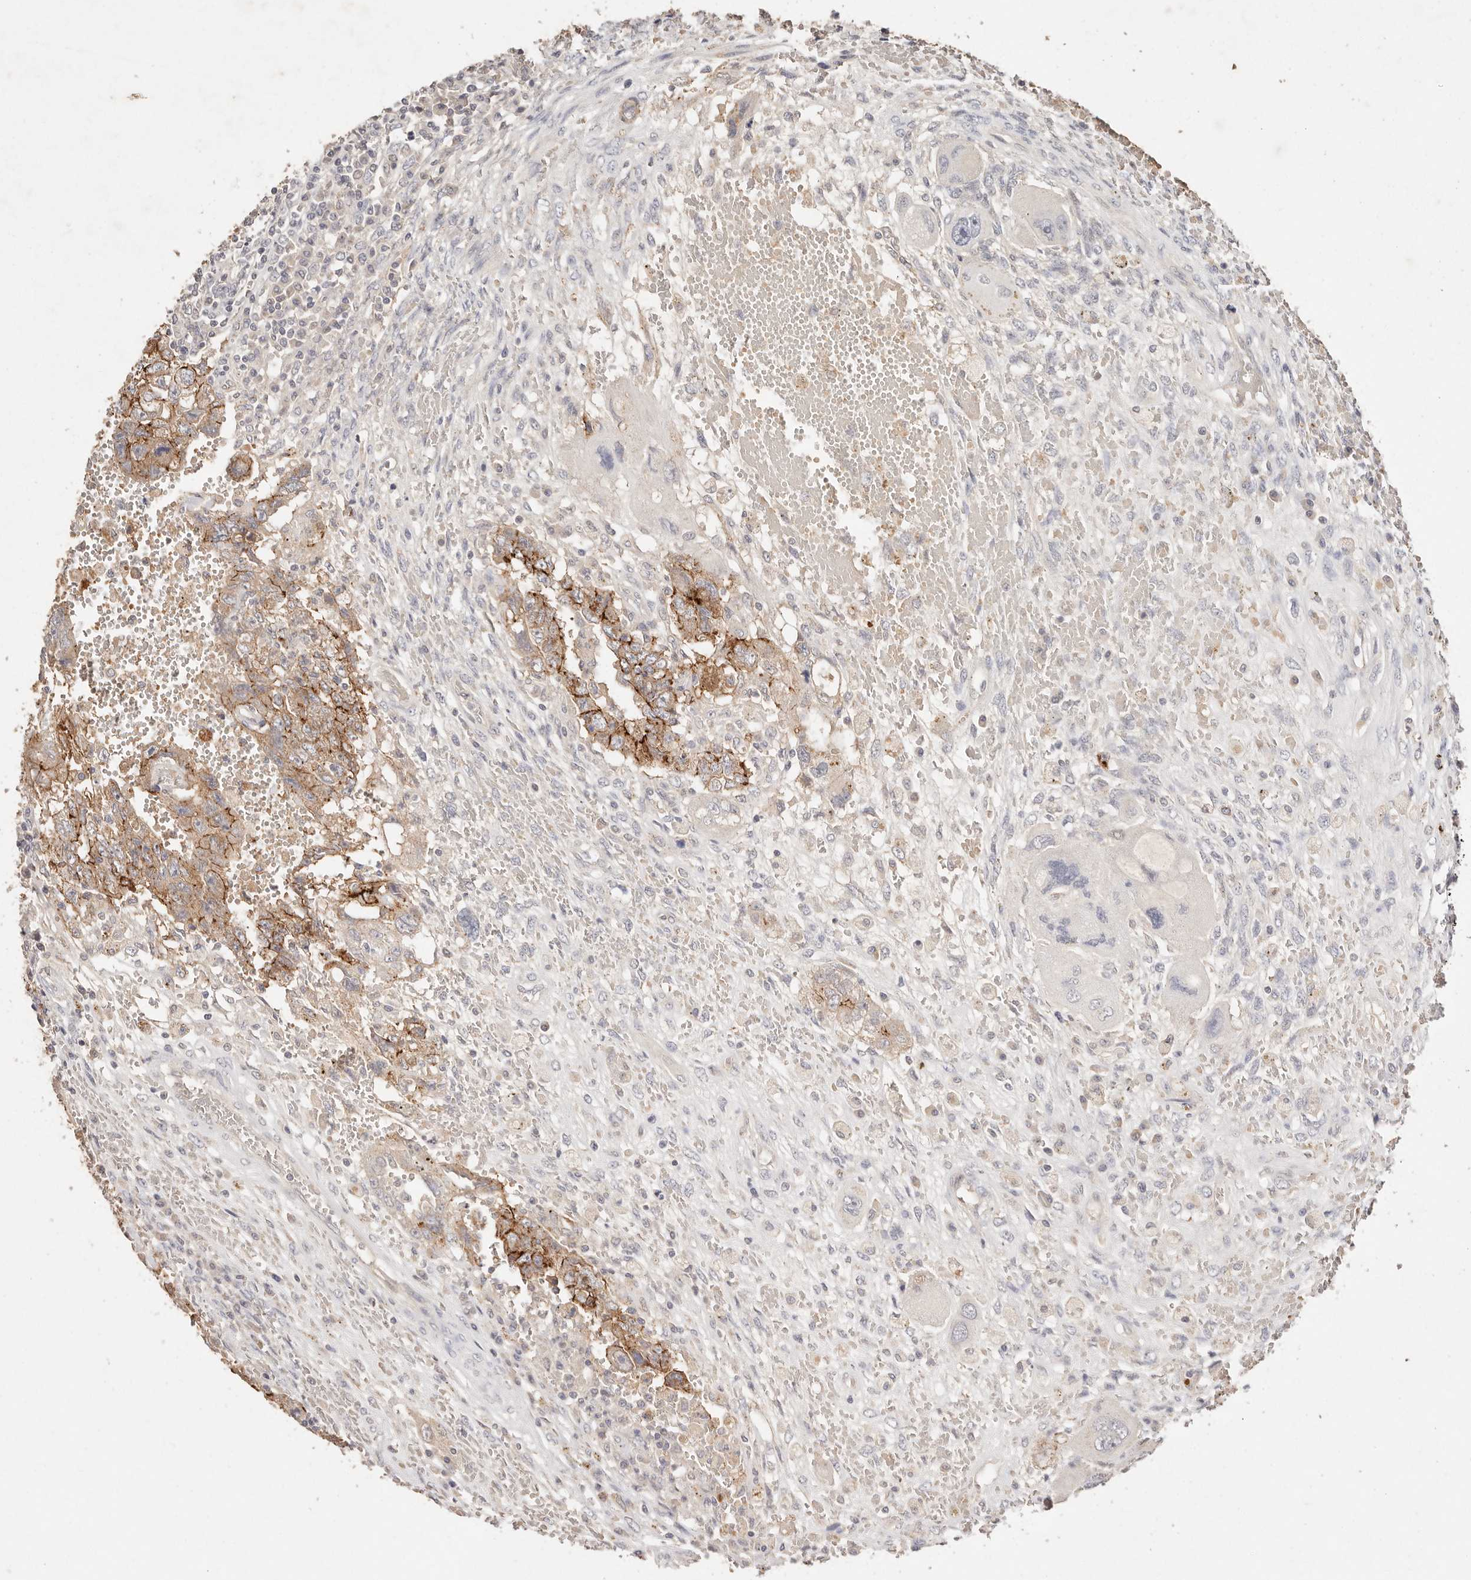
{"staining": {"intensity": "moderate", "quantity": "25%-75%", "location": "cytoplasmic/membranous"}, "tissue": "testis cancer", "cell_type": "Tumor cells", "image_type": "cancer", "snomed": [{"axis": "morphology", "description": "Carcinoma, Embryonal, NOS"}, {"axis": "topography", "description": "Testis"}], "caption": "Immunohistochemistry photomicrograph of testis cancer (embryonal carcinoma) stained for a protein (brown), which reveals medium levels of moderate cytoplasmic/membranous positivity in about 25%-75% of tumor cells.", "gene": "CXADR", "patient": {"sex": "male", "age": 26}}